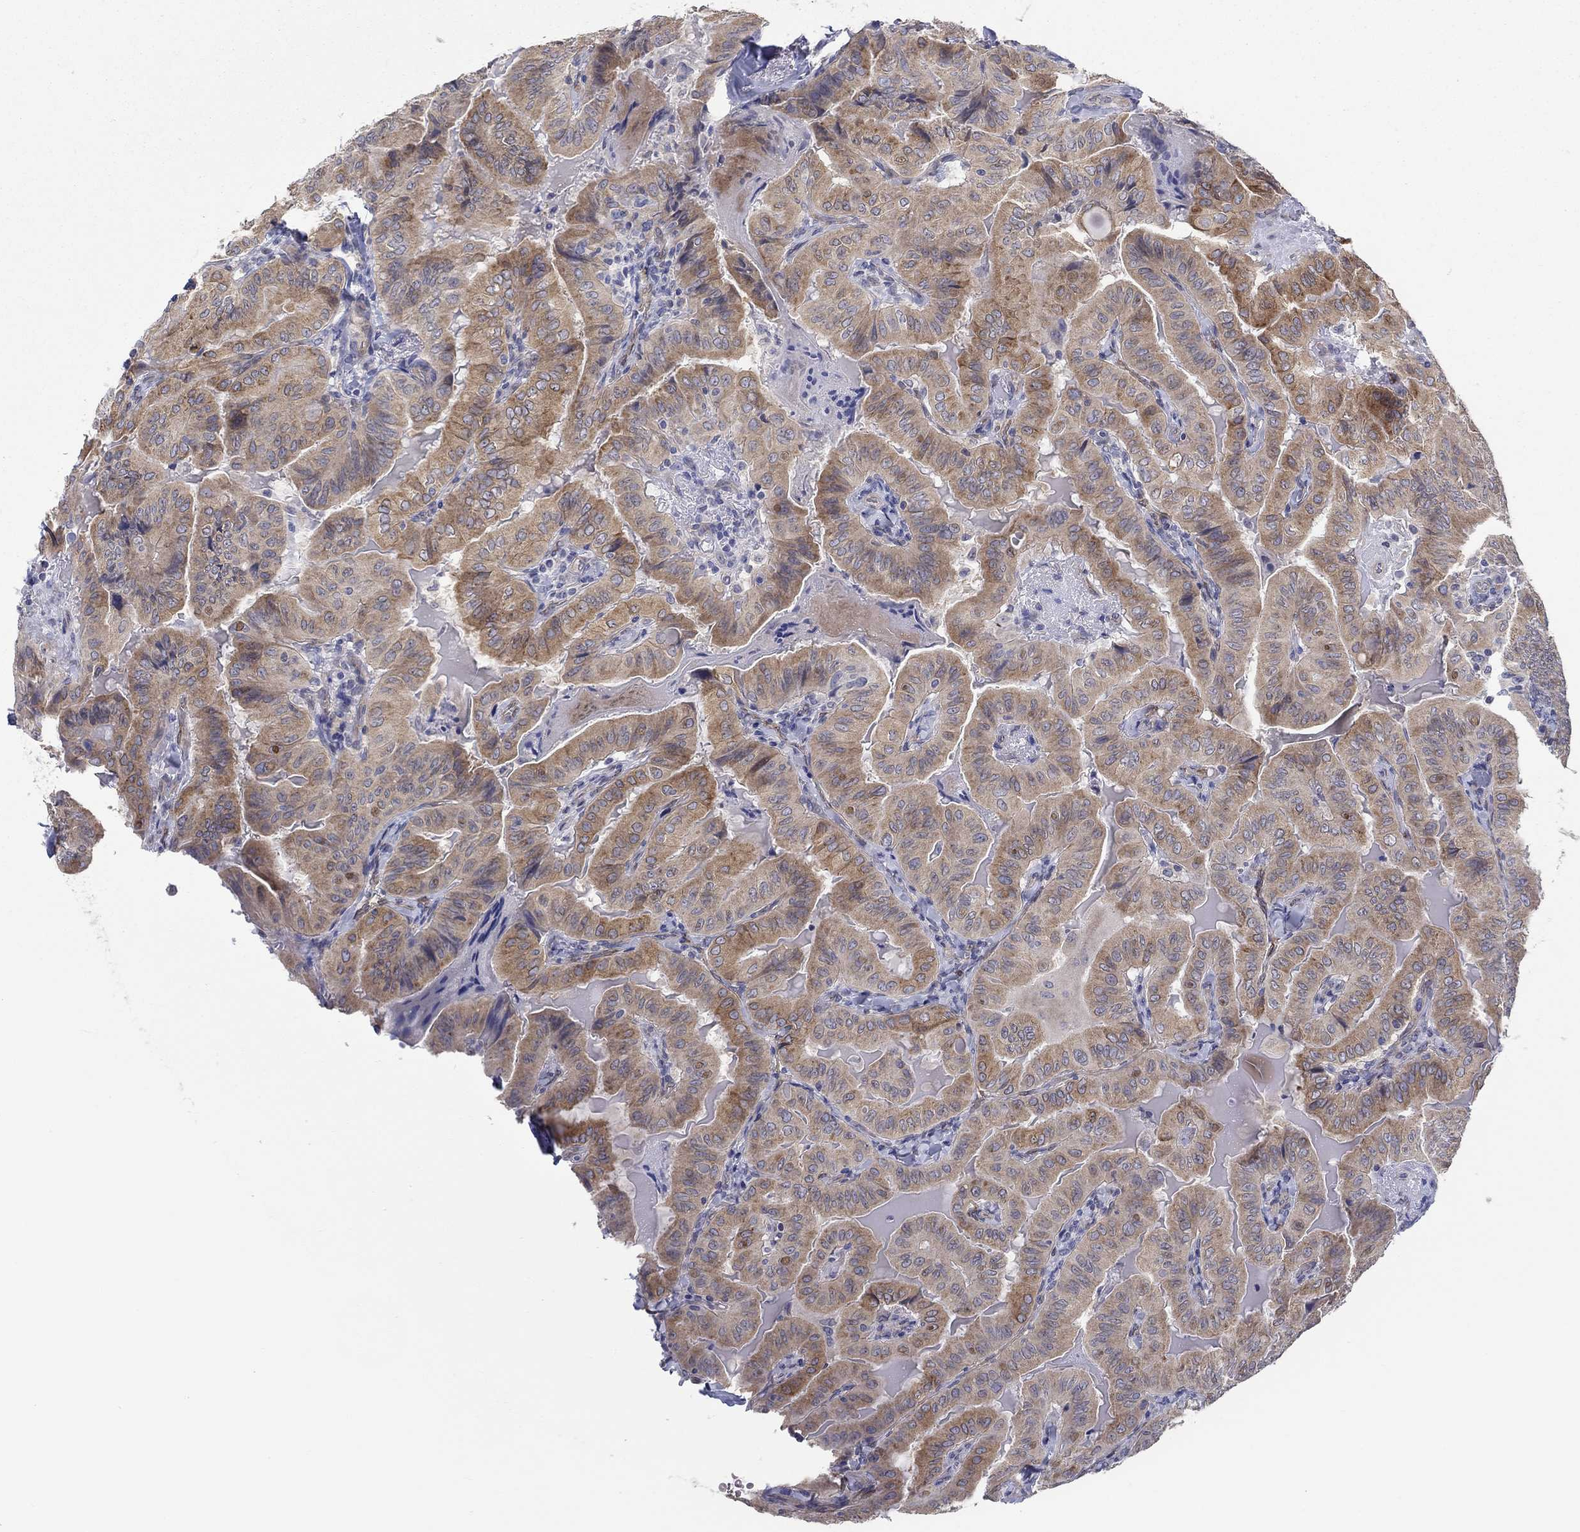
{"staining": {"intensity": "strong", "quantity": "25%-75%", "location": "cytoplasmic/membranous"}, "tissue": "thyroid cancer", "cell_type": "Tumor cells", "image_type": "cancer", "snomed": [{"axis": "morphology", "description": "Papillary adenocarcinoma, NOS"}, {"axis": "topography", "description": "Thyroid gland"}], "caption": "Thyroid papillary adenocarcinoma stained with a brown dye exhibits strong cytoplasmic/membranous positive positivity in approximately 25%-75% of tumor cells.", "gene": "ERMP1", "patient": {"sex": "female", "age": 68}}